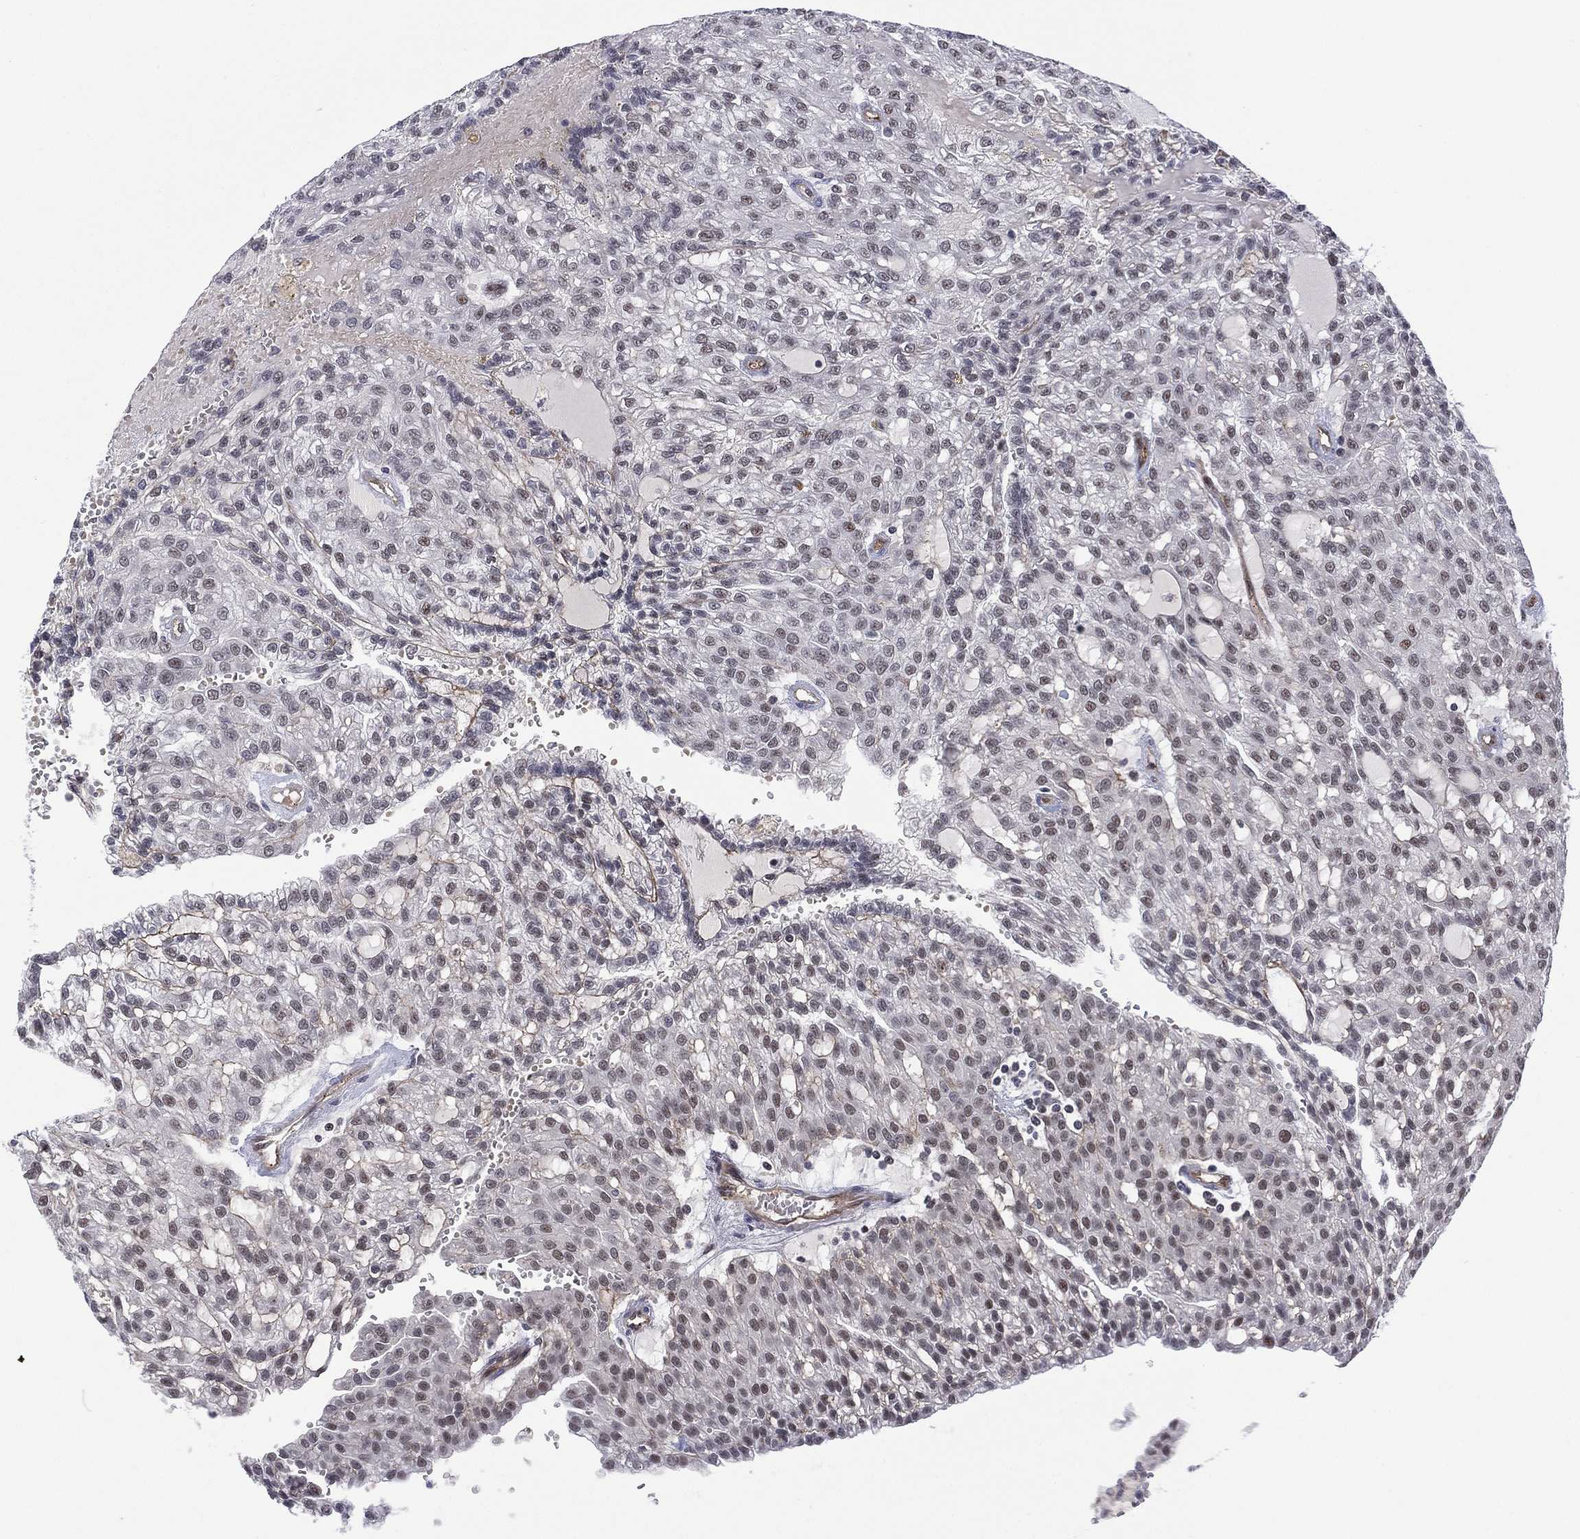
{"staining": {"intensity": "negative", "quantity": "none", "location": "none"}, "tissue": "renal cancer", "cell_type": "Tumor cells", "image_type": "cancer", "snomed": [{"axis": "morphology", "description": "Adenocarcinoma, NOS"}, {"axis": "topography", "description": "Kidney"}], "caption": "There is no significant expression in tumor cells of renal cancer (adenocarcinoma).", "gene": "GSE1", "patient": {"sex": "male", "age": 63}}